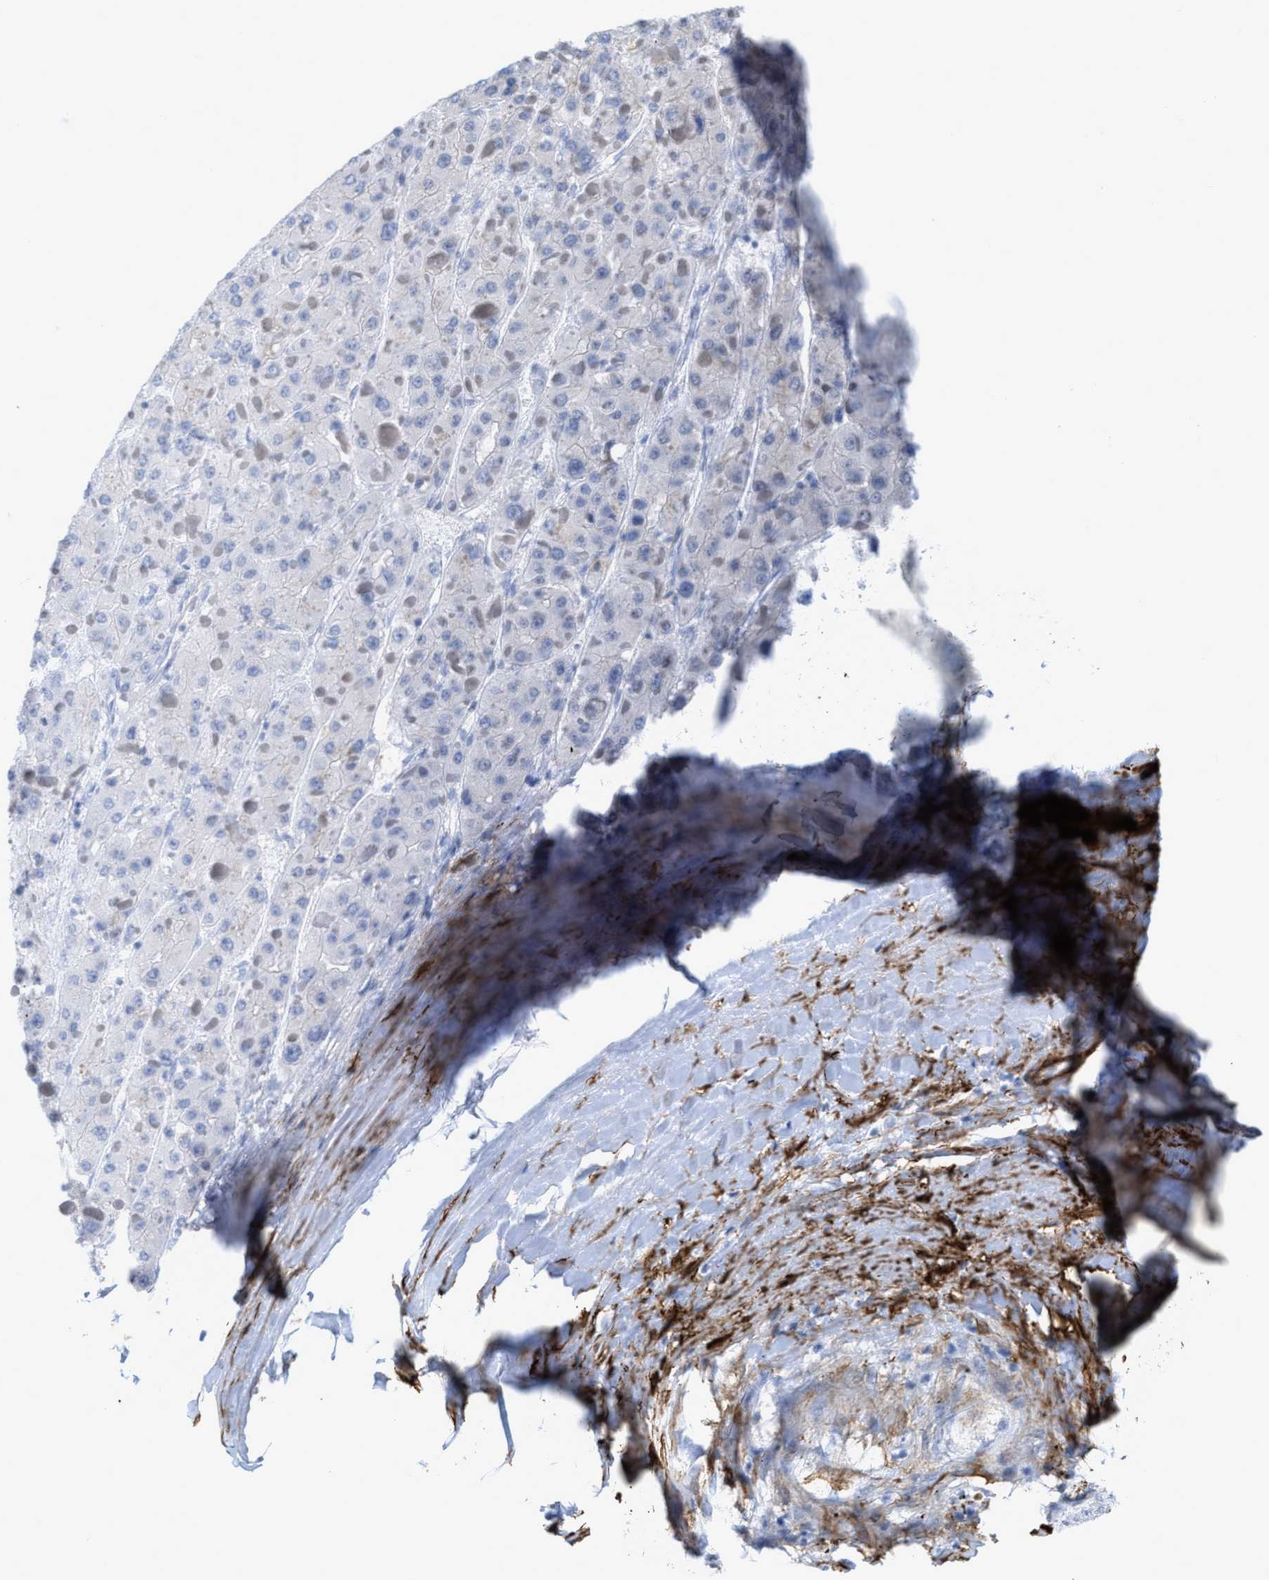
{"staining": {"intensity": "negative", "quantity": "none", "location": "none"}, "tissue": "liver cancer", "cell_type": "Tumor cells", "image_type": "cancer", "snomed": [{"axis": "morphology", "description": "Carcinoma, Hepatocellular, NOS"}, {"axis": "topography", "description": "Liver"}], "caption": "This image is of liver hepatocellular carcinoma stained with immunohistochemistry to label a protein in brown with the nuclei are counter-stained blue. There is no staining in tumor cells. (IHC, brightfield microscopy, high magnification).", "gene": "TAGLN", "patient": {"sex": "female", "age": 73}}